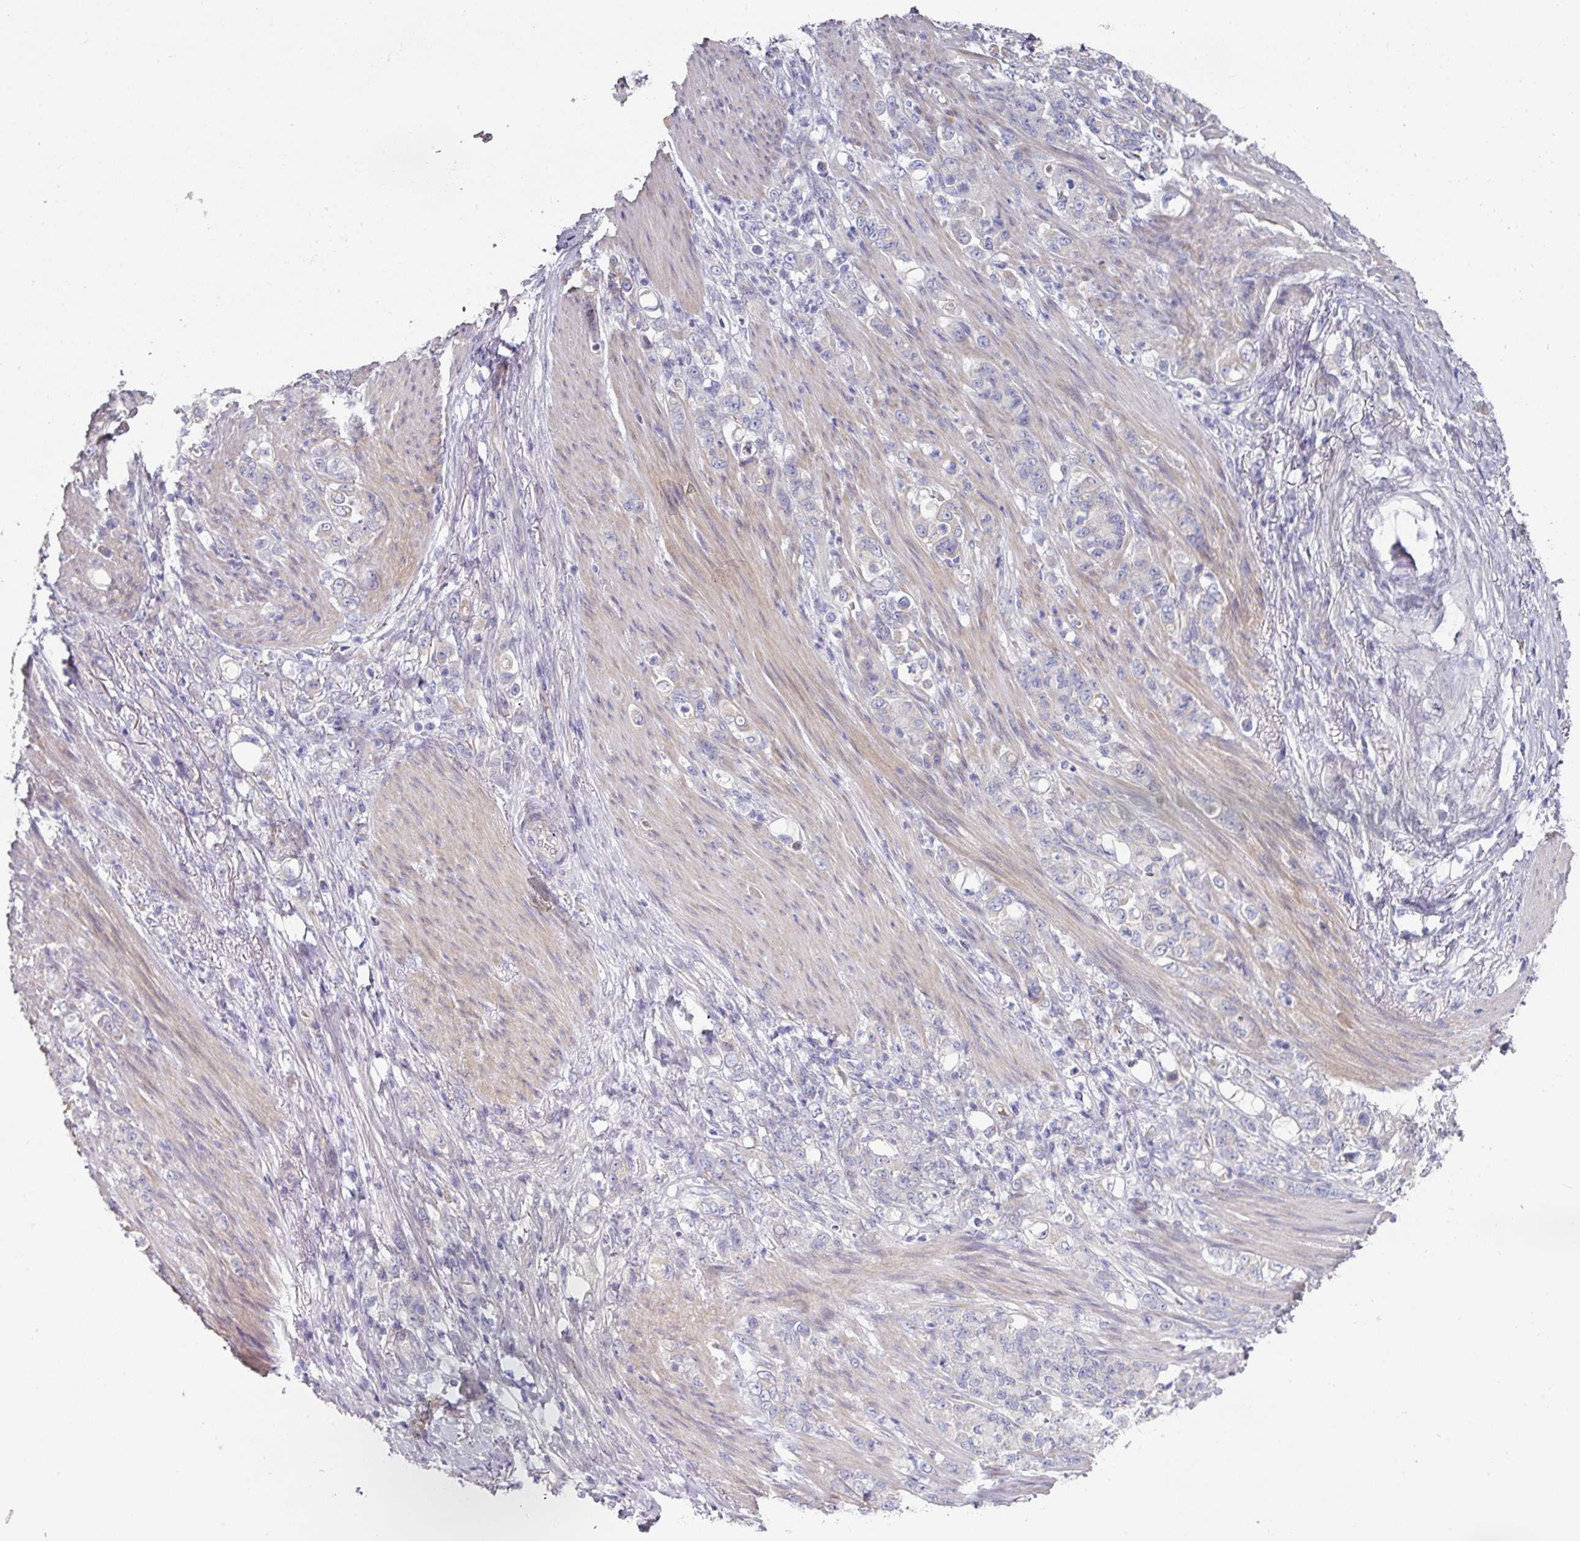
{"staining": {"intensity": "negative", "quantity": "none", "location": "none"}, "tissue": "stomach cancer", "cell_type": "Tumor cells", "image_type": "cancer", "snomed": [{"axis": "morphology", "description": "Adenocarcinoma, NOS"}, {"axis": "topography", "description": "Stomach"}], "caption": "Tumor cells are negative for brown protein staining in stomach cancer (adenocarcinoma).", "gene": "PYROXD2", "patient": {"sex": "female", "age": 79}}